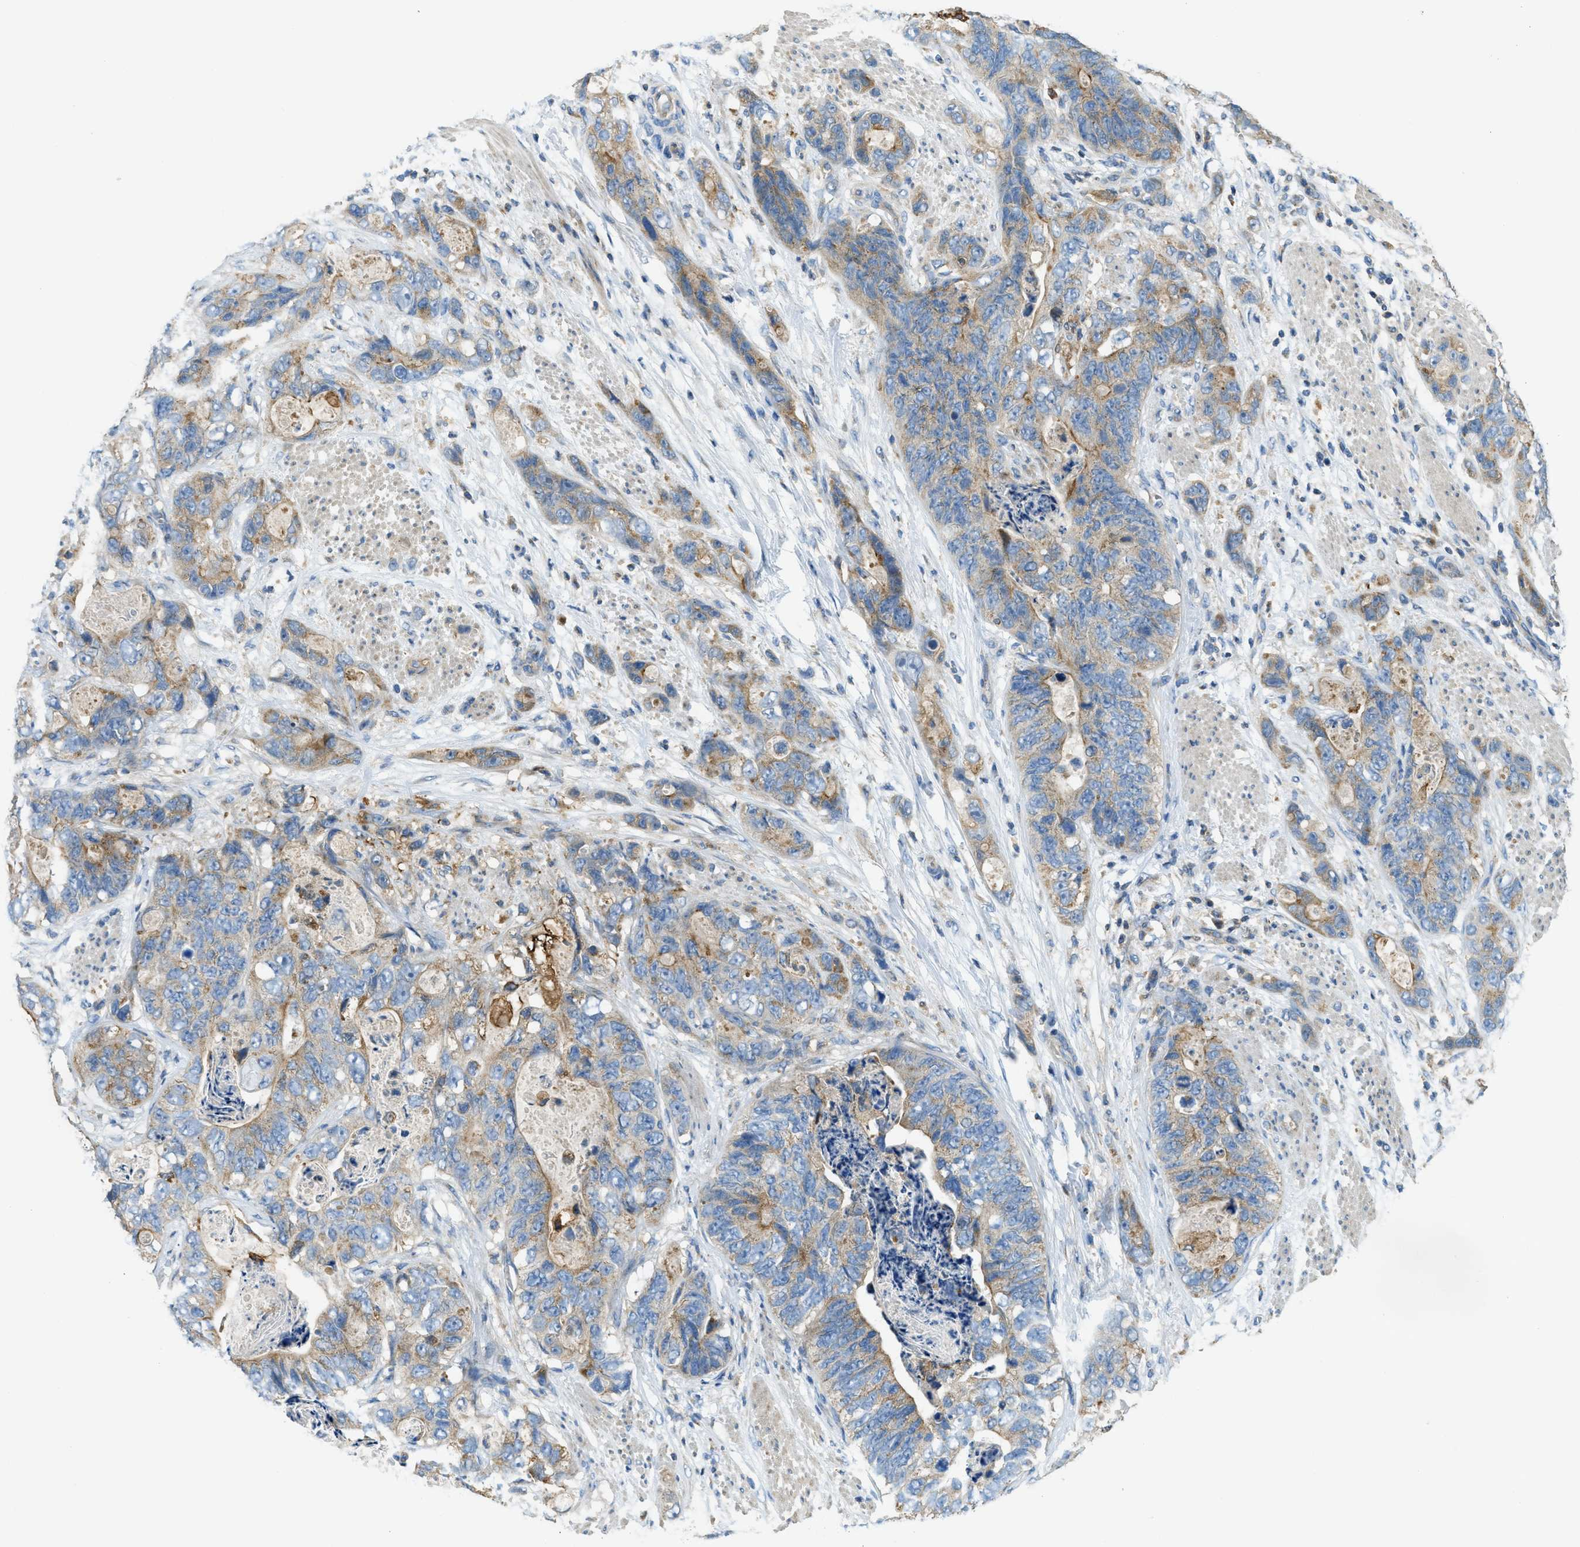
{"staining": {"intensity": "weak", "quantity": "25%-75%", "location": "cytoplasmic/membranous"}, "tissue": "stomach cancer", "cell_type": "Tumor cells", "image_type": "cancer", "snomed": [{"axis": "morphology", "description": "Adenocarcinoma, NOS"}, {"axis": "topography", "description": "Stomach"}], "caption": "Immunohistochemistry staining of stomach cancer (adenocarcinoma), which reveals low levels of weak cytoplasmic/membranous expression in approximately 25%-75% of tumor cells indicating weak cytoplasmic/membranous protein expression. The staining was performed using DAB (brown) for protein detection and nuclei were counterstained in hematoxylin (blue).", "gene": "RFFL", "patient": {"sex": "female", "age": 89}}